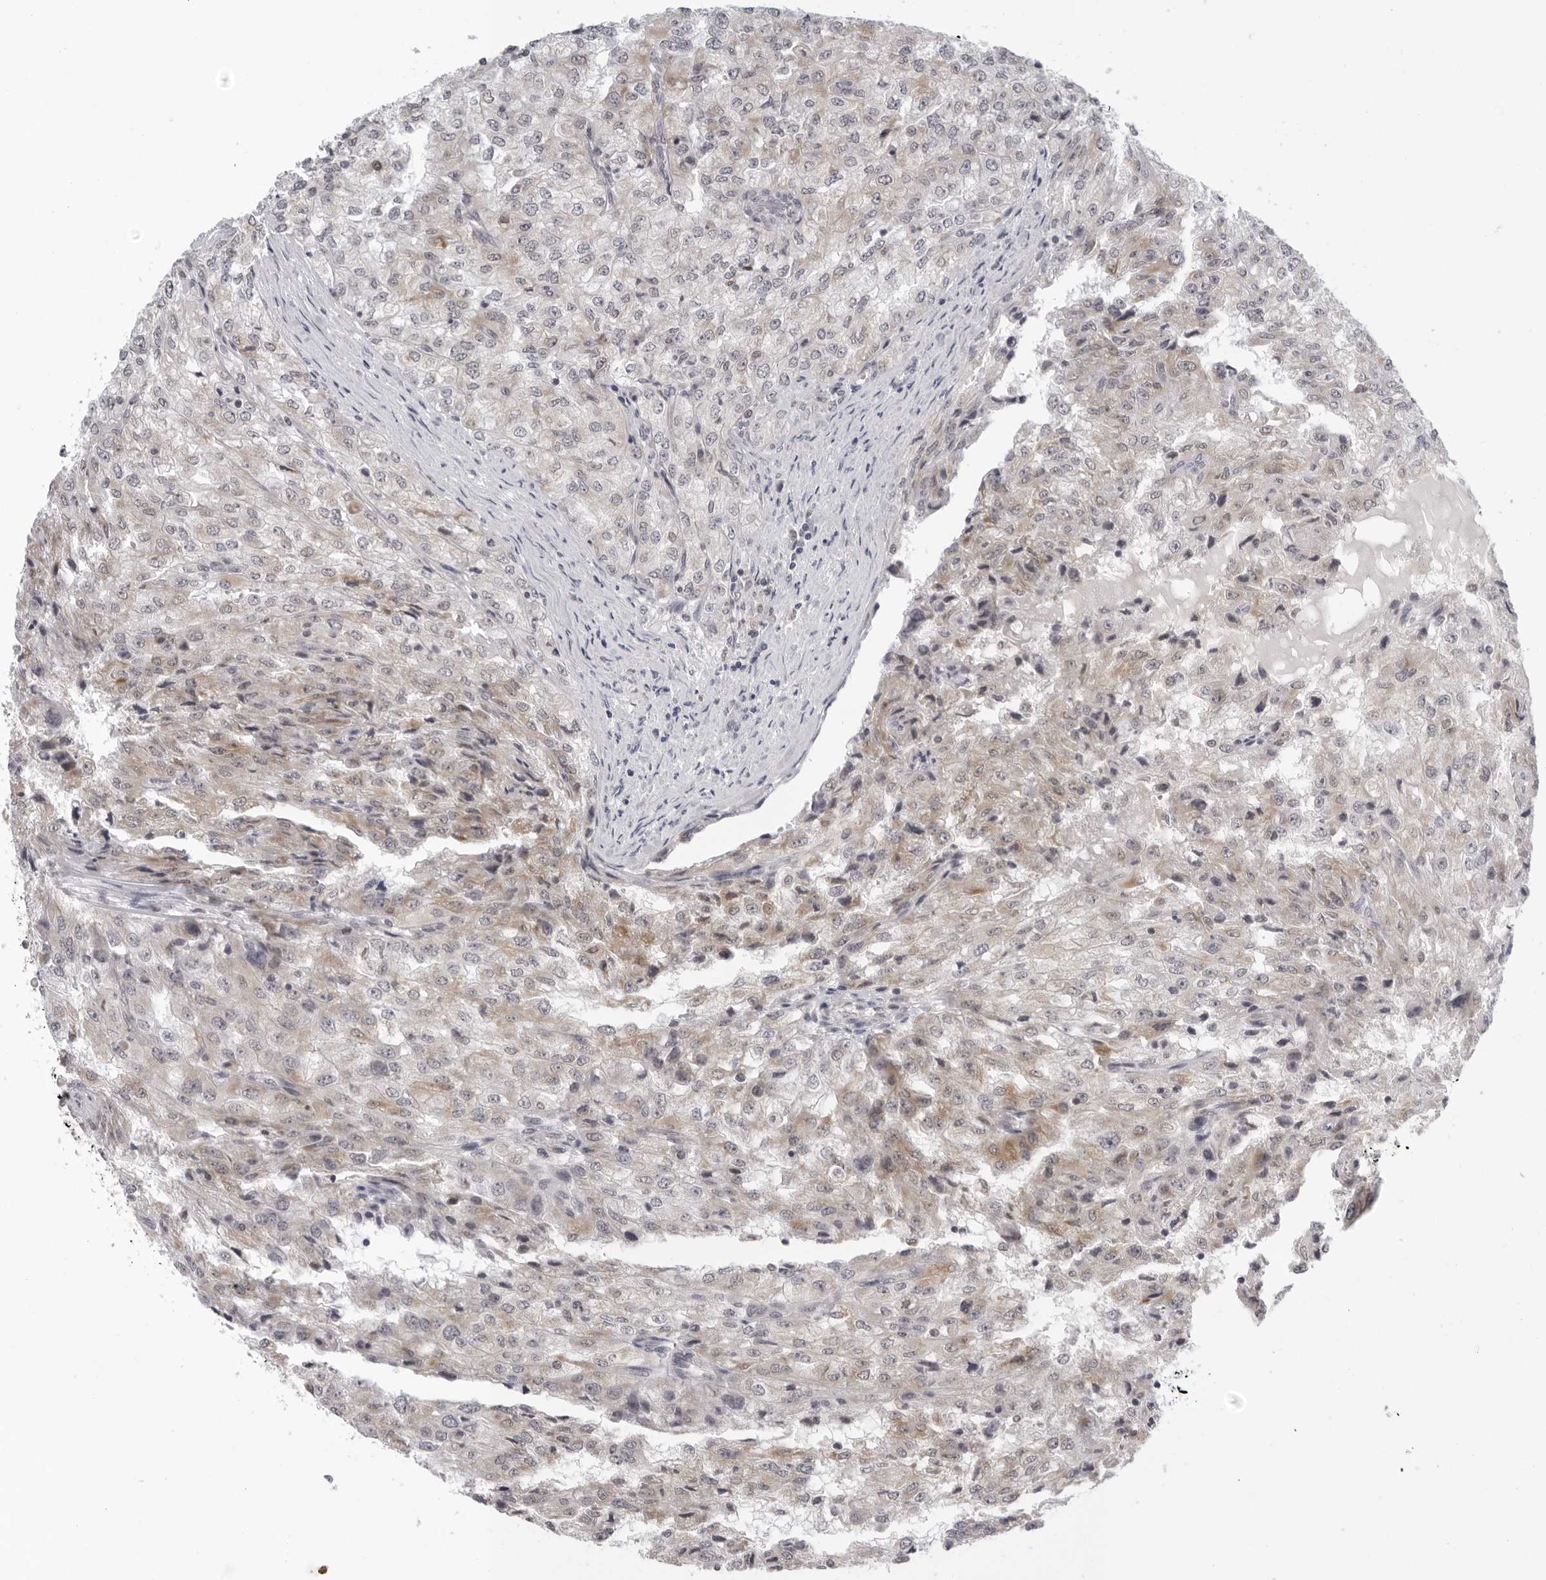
{"staining": {"intensity": "weak", "quantity": "25%-75%", "location": "cytoplasmic/membranous"}, "tissue": "renal cancer", "cell_type": "Tumor cells", "image_type": "cancer", "snomed": [{"axis": "morphology", "description": "Adenocarcinoma, NOS"}, {"axis": "topography", "description": "Kidney"}], "caption": "Renal adenocarcinoma tissue demonstrates weak cytoplasmic/membranous staining in about 25%-75% of tumor cells, visualized by immunohistochemistry.", "gene": "CPT2", "patient": {"sex": "female", "age": 54}}